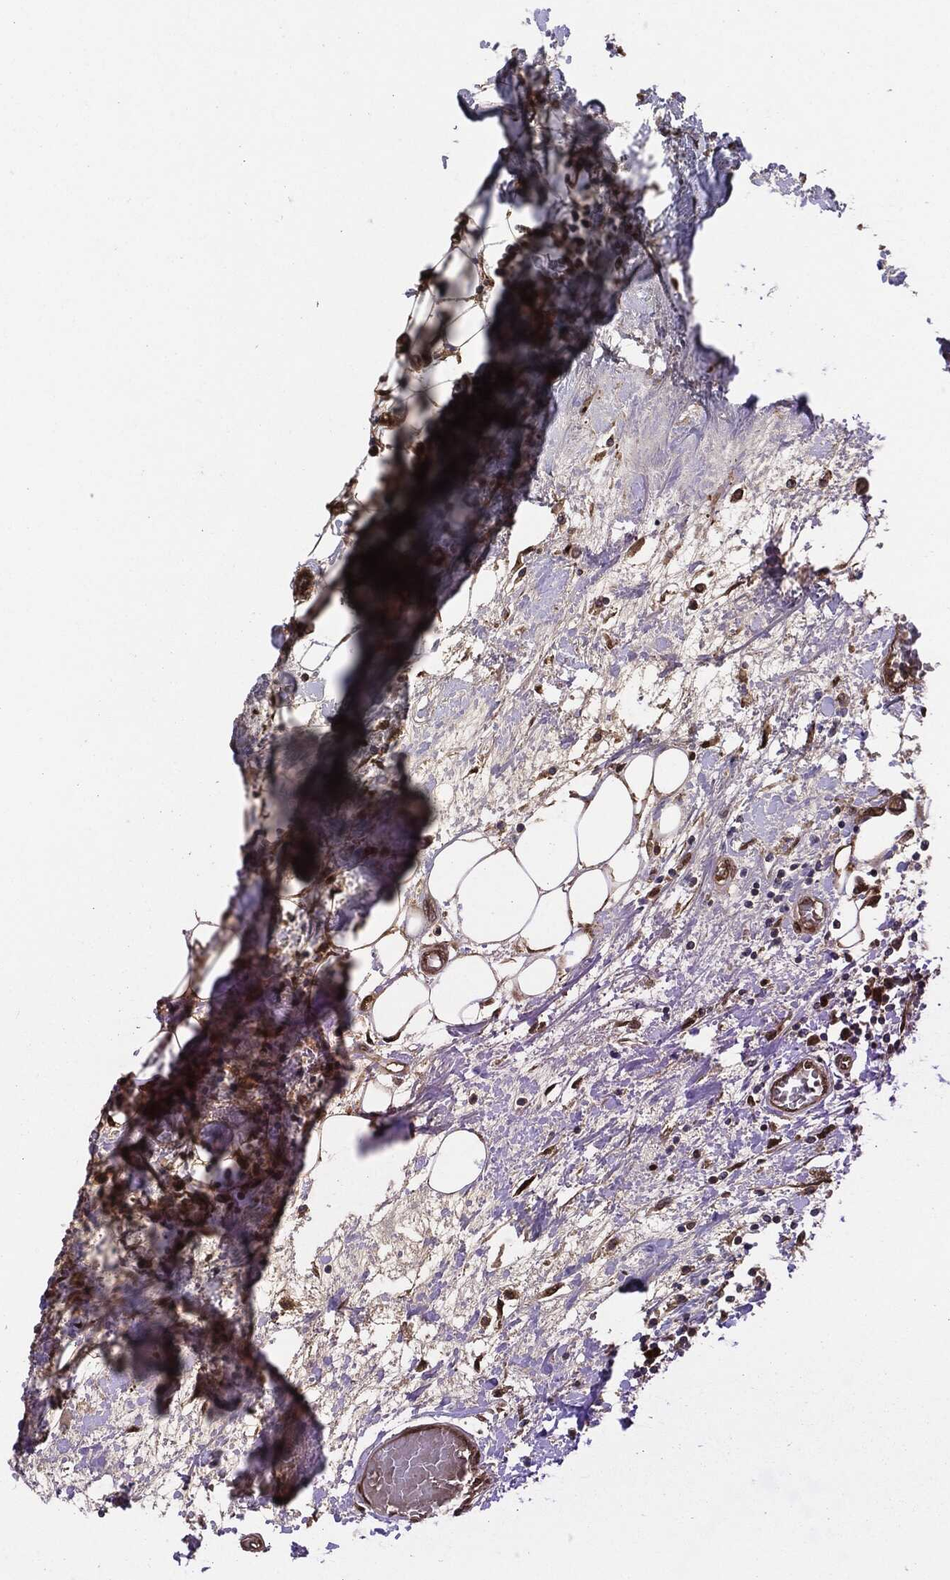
{"staining": {"intensity": "strong", "quantity": ">75%", "location": "cytoplasmic/membranous,nuclear"}, "tissue": "breast cancer", "cell_type": "Tumor cells", "image_type": "cancer", "snomed": [{"axis": "morphology", "description": "Duct carcinoma"}, {"axis": "topography", "description": "Breast"}], "caption": "Brown immunohistochemical staining in human breast cancer shows strong cytoplasmic/membranous and nuclear staining in about >75% of tumor cells.", "gene": "DCTN1", "patient": {"sex": "female", "age": 61}}